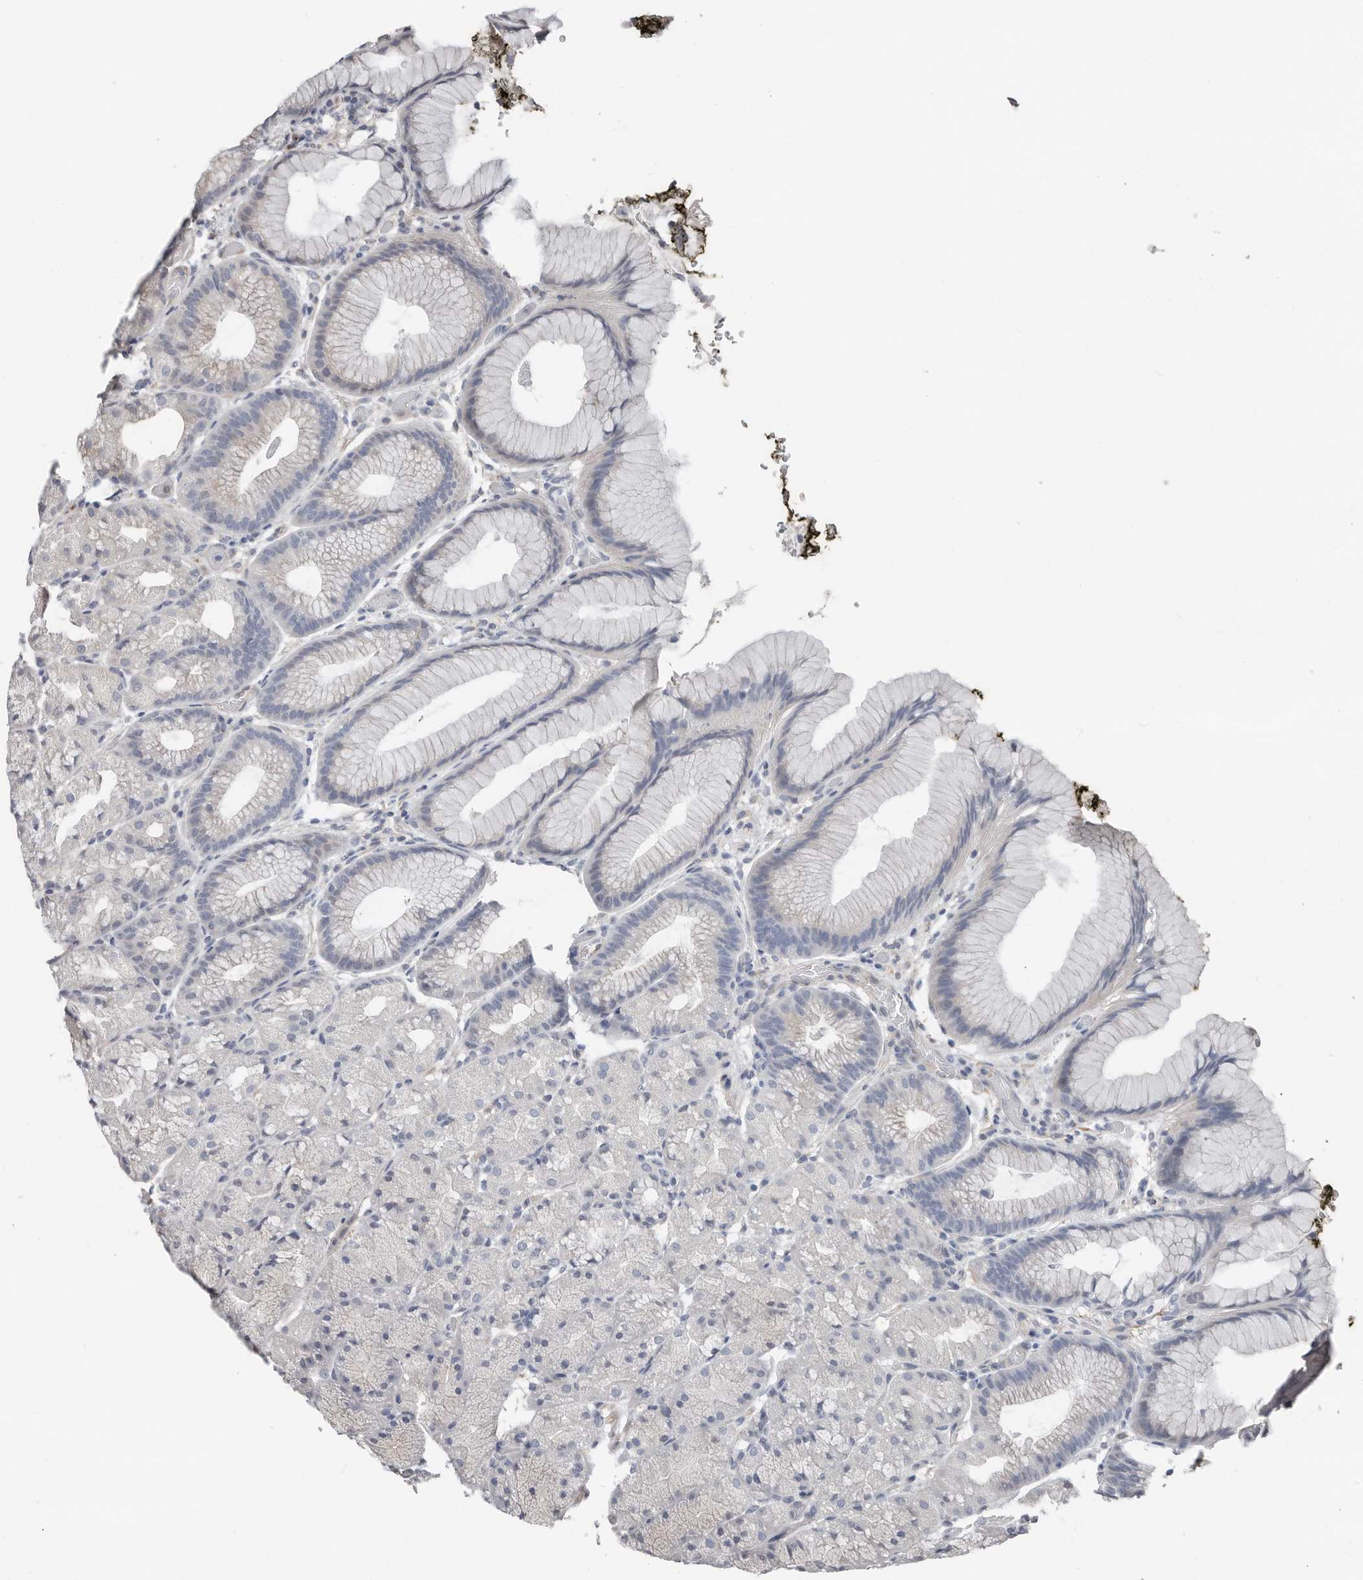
{"staining": {"intensity": "weak", "quantity": "<25%", "location": "cytoplasmic/membranous"}, "tissue": "stomach", "cell_type": "Glandular cells", "image_type": "normal", "snomed": [{"axis": "morphology", "description": "Normal tissue, NOS"}, {"axis": "topography", "description": "Stomach, upper"}, {"axis": "topography", "description": "Stomach"}], "caption": "The histopathology image shows no significant staining in glandular cells of stomach. Brightfield microscopy of immunohistochemistry (IHC) stained with DAB (brown) and hematoxylin (blue), captured at high magnification.", "gene": "ASRGL1", "patient": {"sex": "male", "age": 48}}